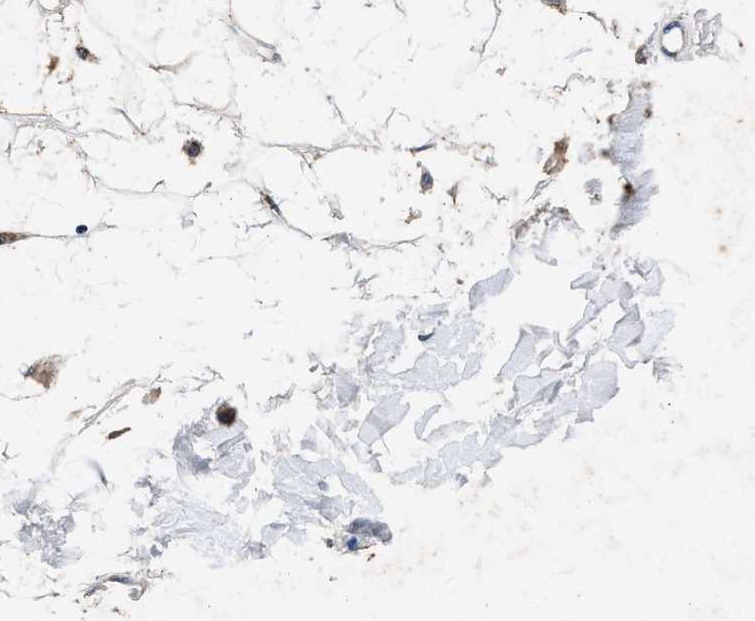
{"staining": {"intensity": "moderate", "quantity": ">75%", "location": "cytoplasmic/membranous"}, "tissue": "adipose tissue", "cell_type": "Adipocytes", "image_type": "normal", "snomed": [{"axis": "morphology", "description": "Squamous cell carcinoma, NOS"}, {"axis": "topography", "description": "Skin"}], "caption": "The immunohistochemical stain shows moderate cytoplasmic/membranous expression in adipocytes of benign adipose tissue. (brown staining indicates protein expression, while blue staining denotes nuclei).", "gene": "LTB4R2", "patient": {"sex": "male", "age": 83}}